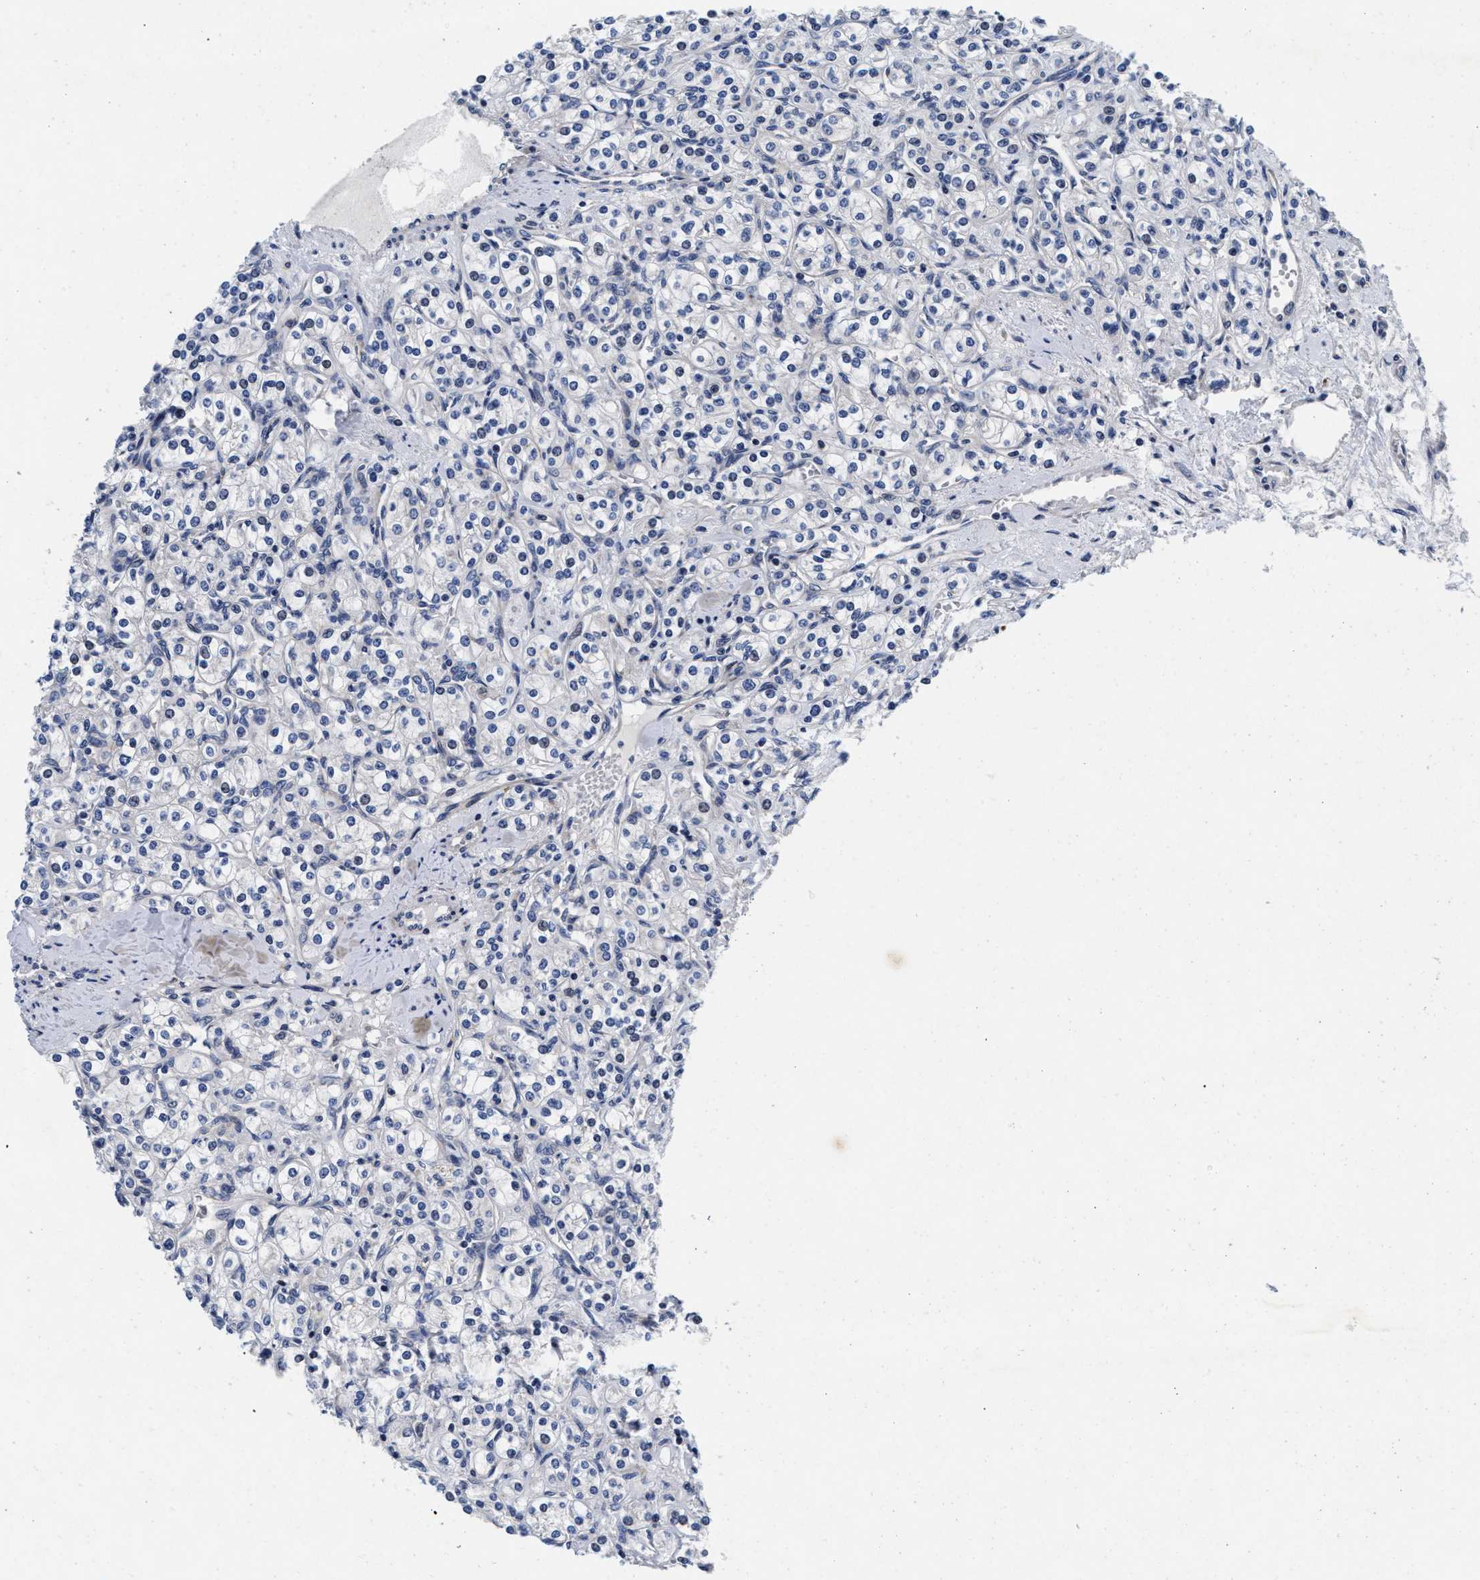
{"staining": {"intensity": "negative", "quantity": "none", "location": "none"}, "tissue": "renal cancer", "cell_type": "Tumor cells", "image_type": "cancer", "snomed": [{"axis": "morphology", "description": "Adenocarcinoma, NOS"}, {"axis": "topography", "description": "Kidney"}], "caption": "Tumor cells show no significant protein staining in renal cancer. (Stains: DAB (3,3'-diaminobenzidine) immunohistochemistry with hematoxylin counter stain, Microscopy: brightfield microscopy at high magnification).", "gene": "LAD1", "patient": {"sex": "male", "age": 77}}